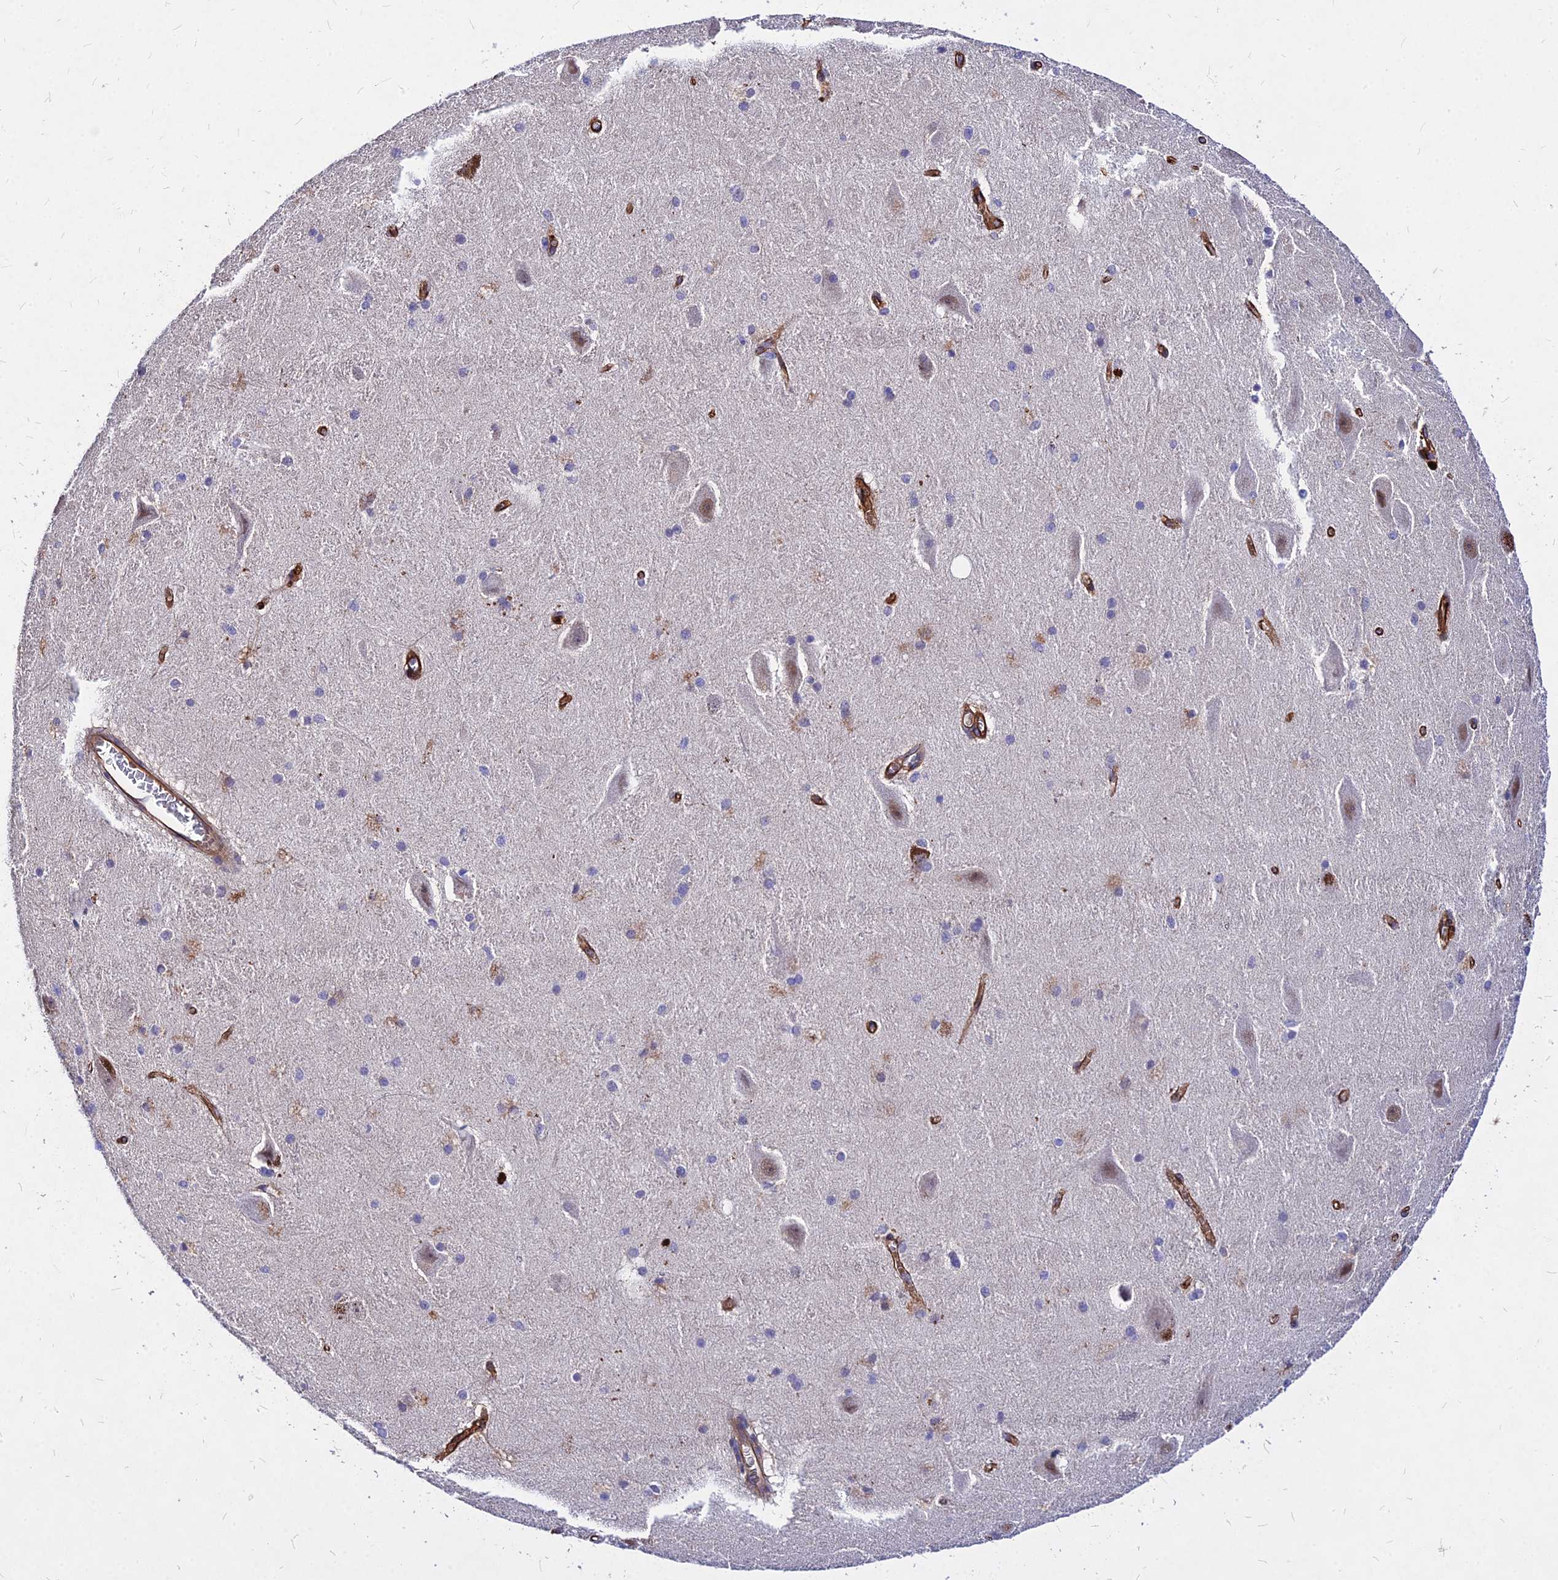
{"staining": {"intensity": "weak", "quantity": "<25%", "location": "cytoplasmic/membranous"}, "tissue": "hippocampus", "cell_type": "Glial cells", "image_type": "normal", "snomed": [{"axis": "morphology", "description": "Normal tissue, NOS"}, {"axis": "topography", "description": "Hippocampus"}], "caption": "High power microscopy micrograph of an immunohistochemistry (IHC) photomicrograph of benign hippocampus, revealing no significant positivity in glial cells. The staining was performed using DAB (3,3'-diaminobenzidine) to visualize the protein expression in brown, while the nuclei were stained in blue with hematoxylin (Magnification: 20x).", "gene": "EFCC1", "patient": {"sex": "female", "age": 19}}